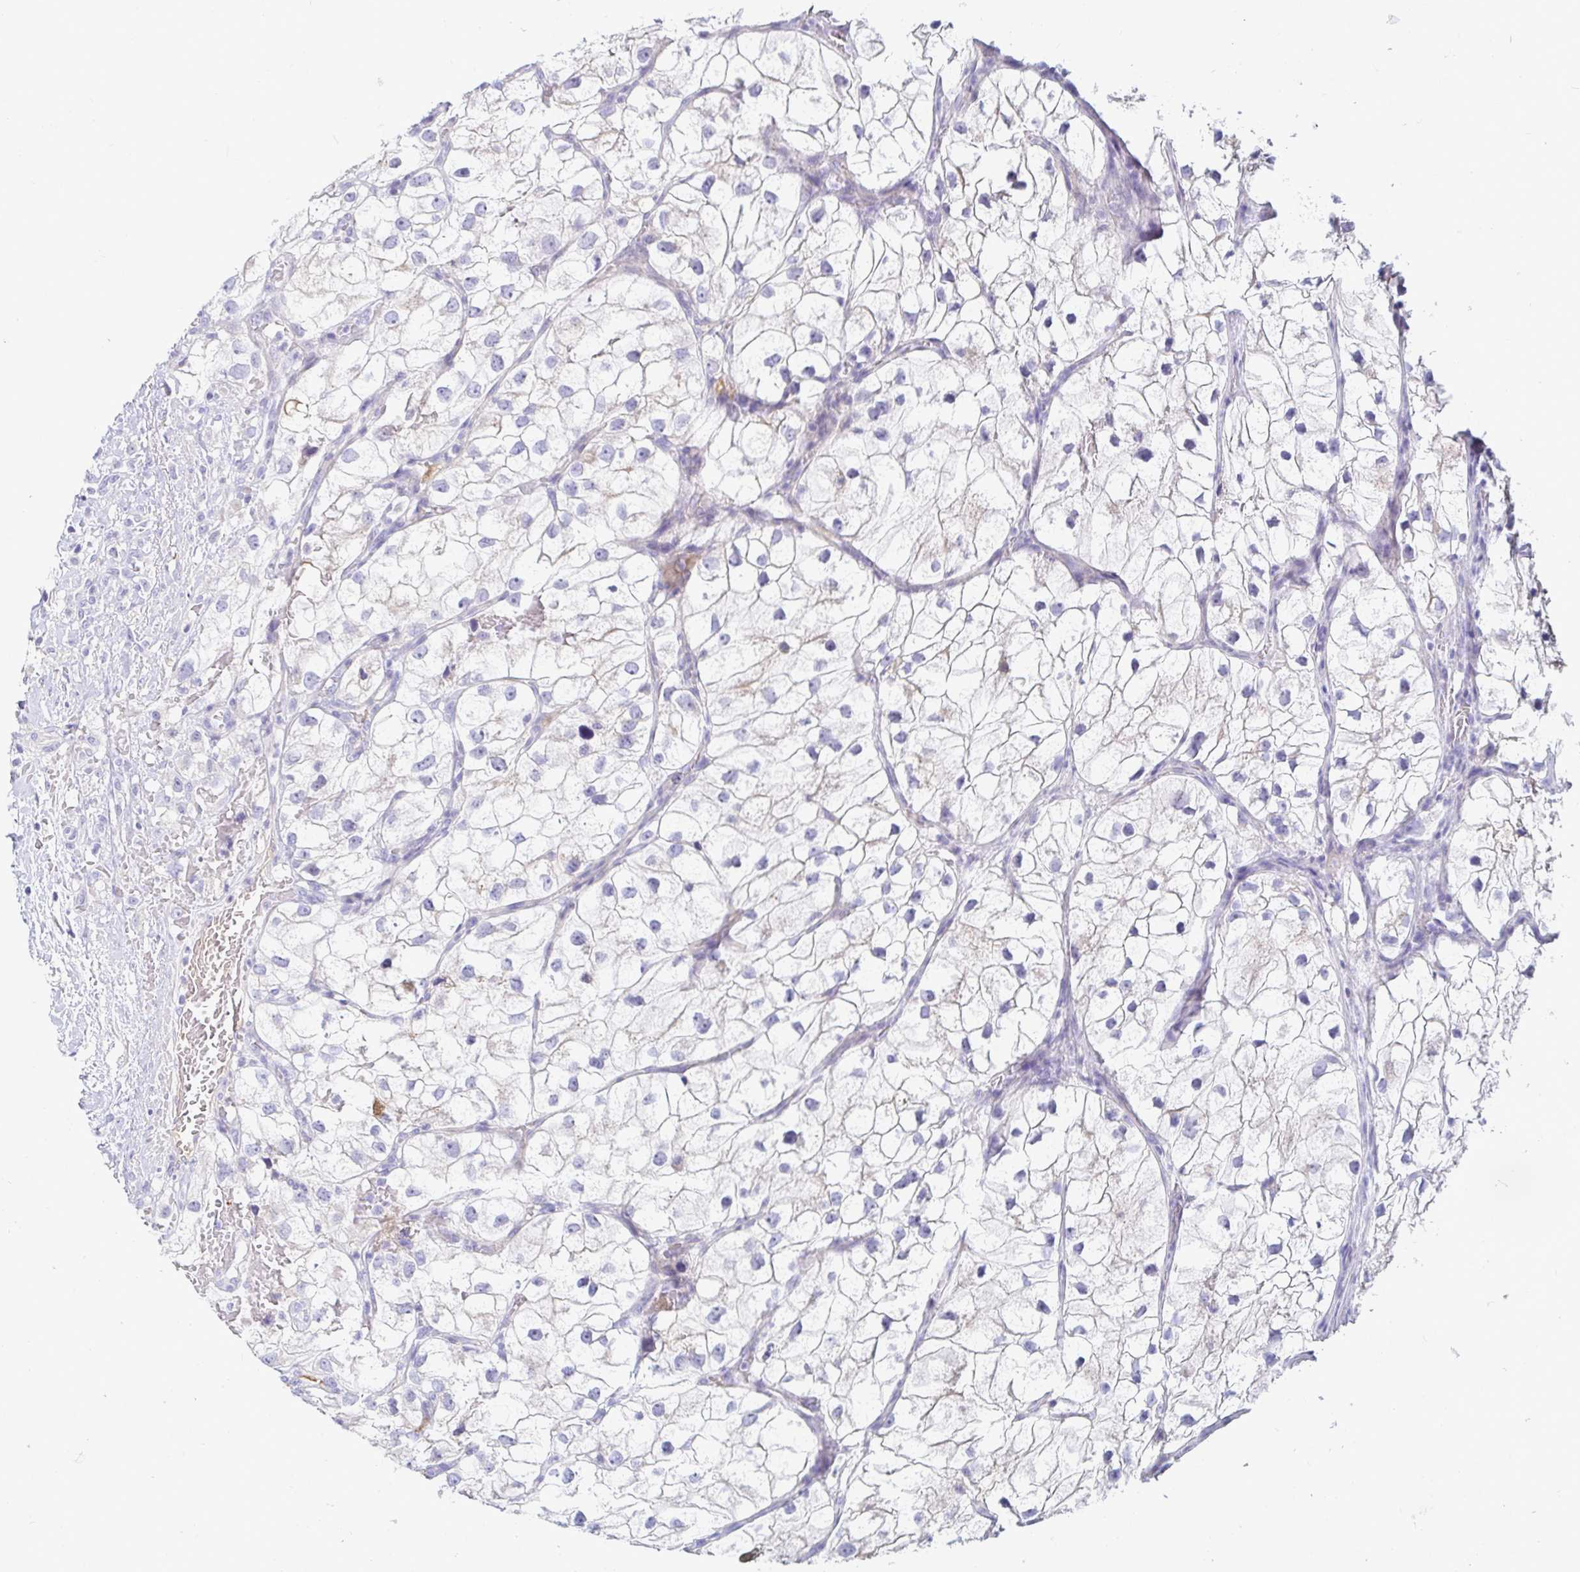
{"staining": {"intensity": "negative", "quantity": "none", "location": "none"}, "tissue": "renal cancer", "cell_type": "Tumor cells", "image_type": "cancer", "snomed": [{"axis": "morphology", "description": "Adenocarcinoma, NOS"}, {"axis": "topography", "description": "Kidney"}], "caption": "A histopathology image of human renal cancer (adenocarcinoma) is negative for staining in tumor cells.", "gene": "C4orf17", "patient": {"sex": "male", "age": 59}}